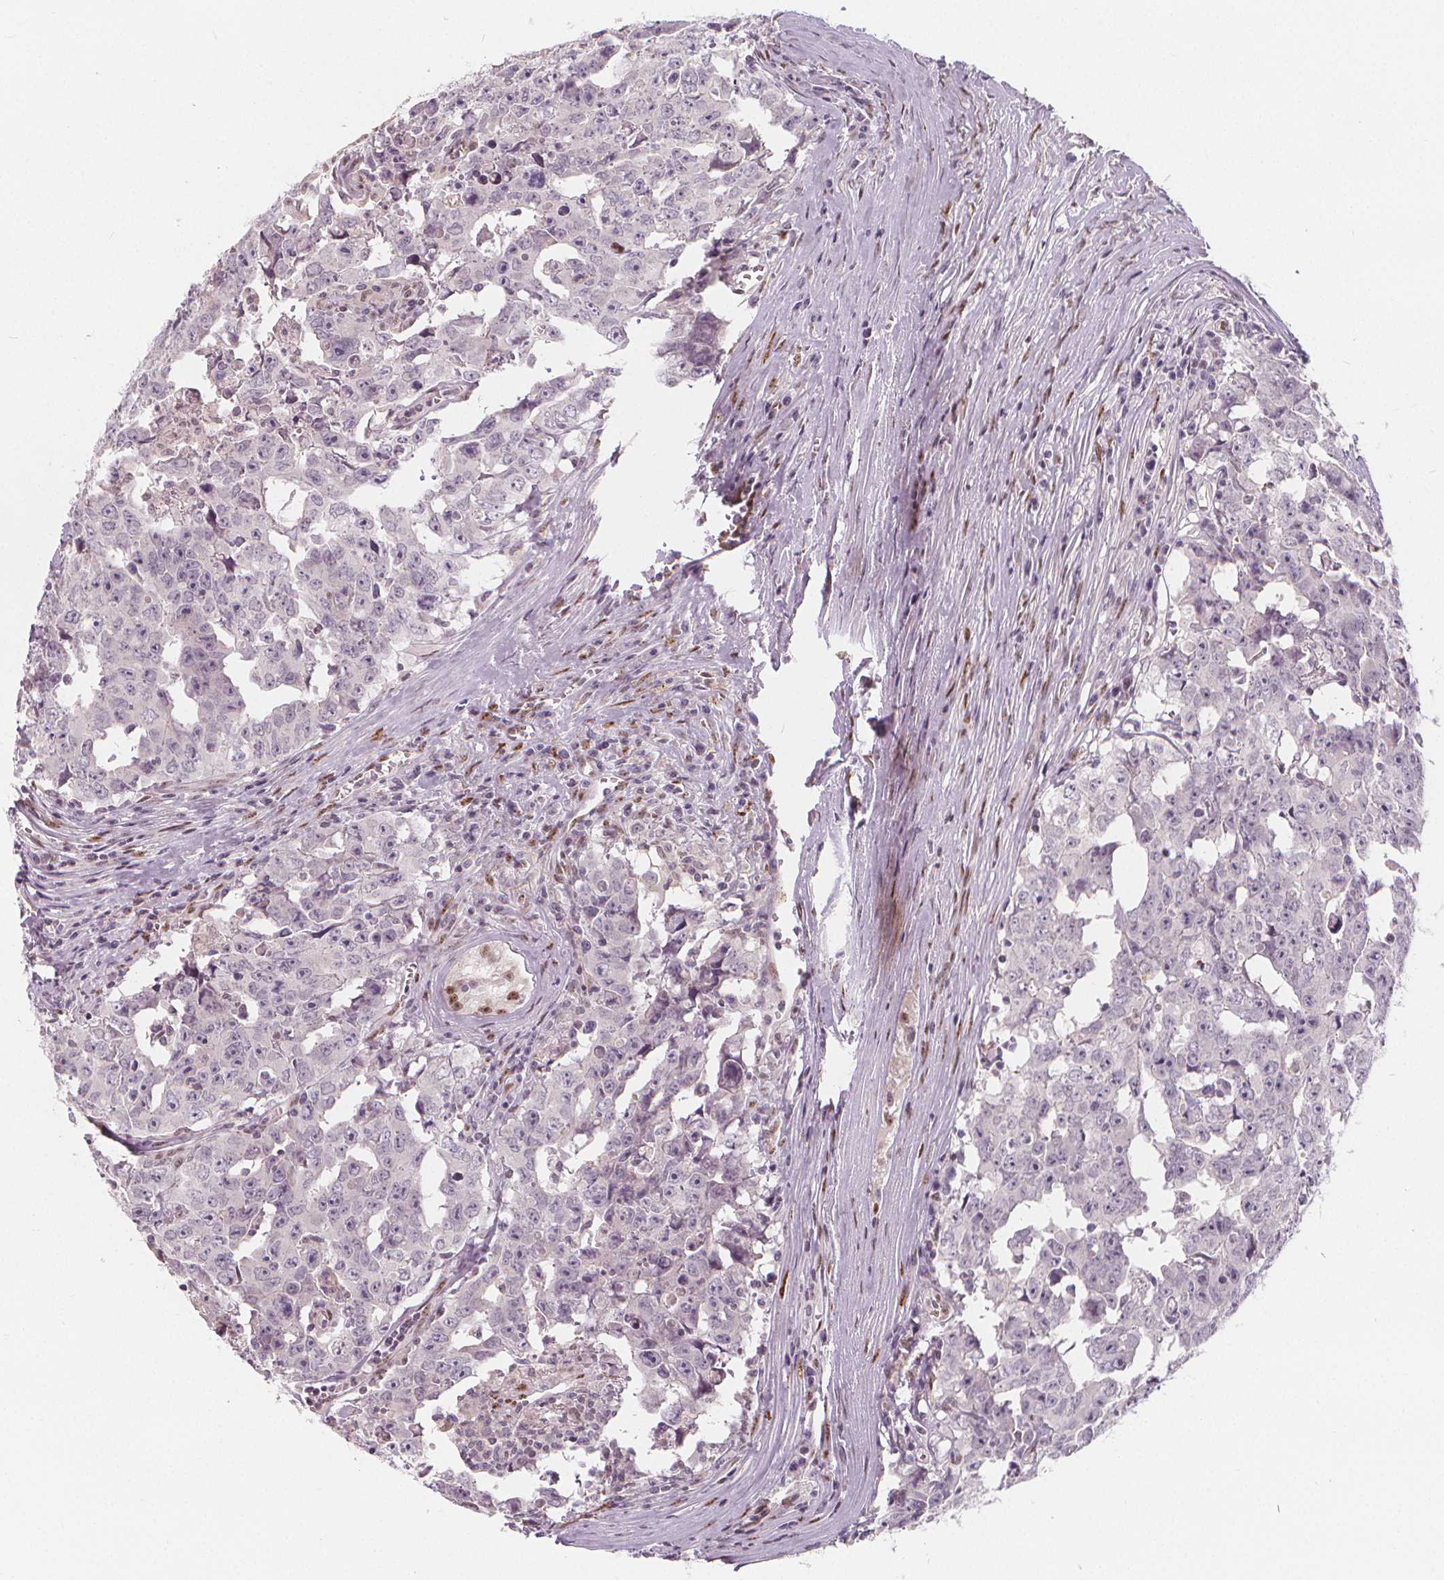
{"staining": {"intensity": "negative", "quantity": "none", "location": "none"}, "tissue": "testis cancer", "cell_type": "Tumor cells", "image_type": "cancer", "snomed": [{"axis": "morphology", "description": "Carcinoma, Embryonal, NOS"}, {"axis": "topography", "description": "Testis"}], "caption": "Tumor cells show no significant protein positivity in testis cancer (embryonal carcinoma).", "gene": "DRC3", "patient": {"sex": "male", "age": 22}}